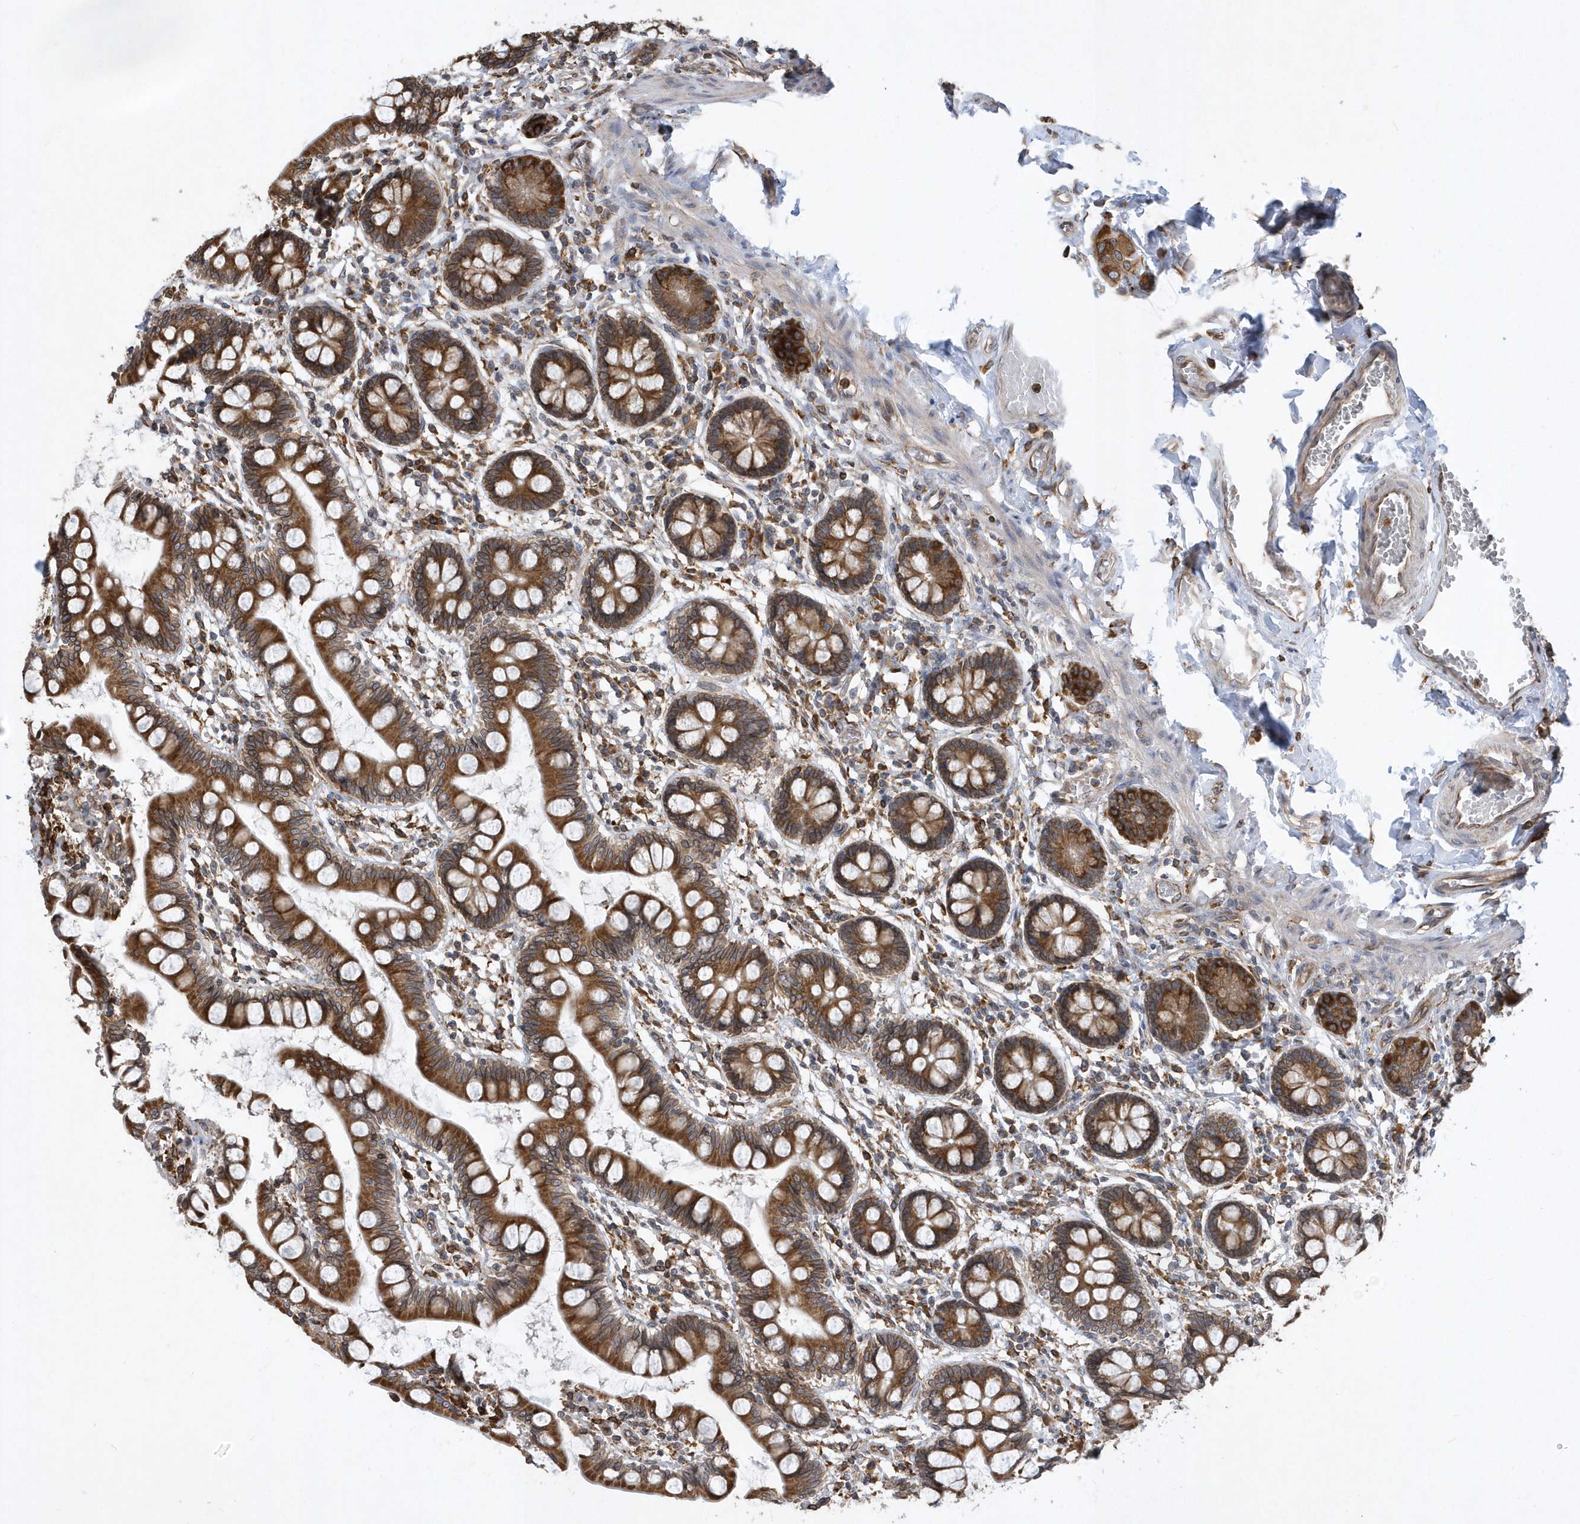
{"staining": {"intensity": "strong", "quantity": ">75%", "location": "cytoplasmic/membranous"}, "tissue": "small intestine", "cell_type": "Glandular cells", "image_type": "normal", "snomed": [{"axis": "morphology", "description": "Normal tissue, NOS"}, {"axis": "topography", "description": "Small intestine"}], "caption": "Small intestine stained for a protein exhibits strong cytoplasmic/membranous positivity in glandular cells. The staining was performed using DAB (3,3'-diaminobenzidine), with brown indicating positive protein expression. Nuclei are stained blue with hematoxylin.", "gene": "VAMP7", "patient": {"sex": "male", "age": 52}}